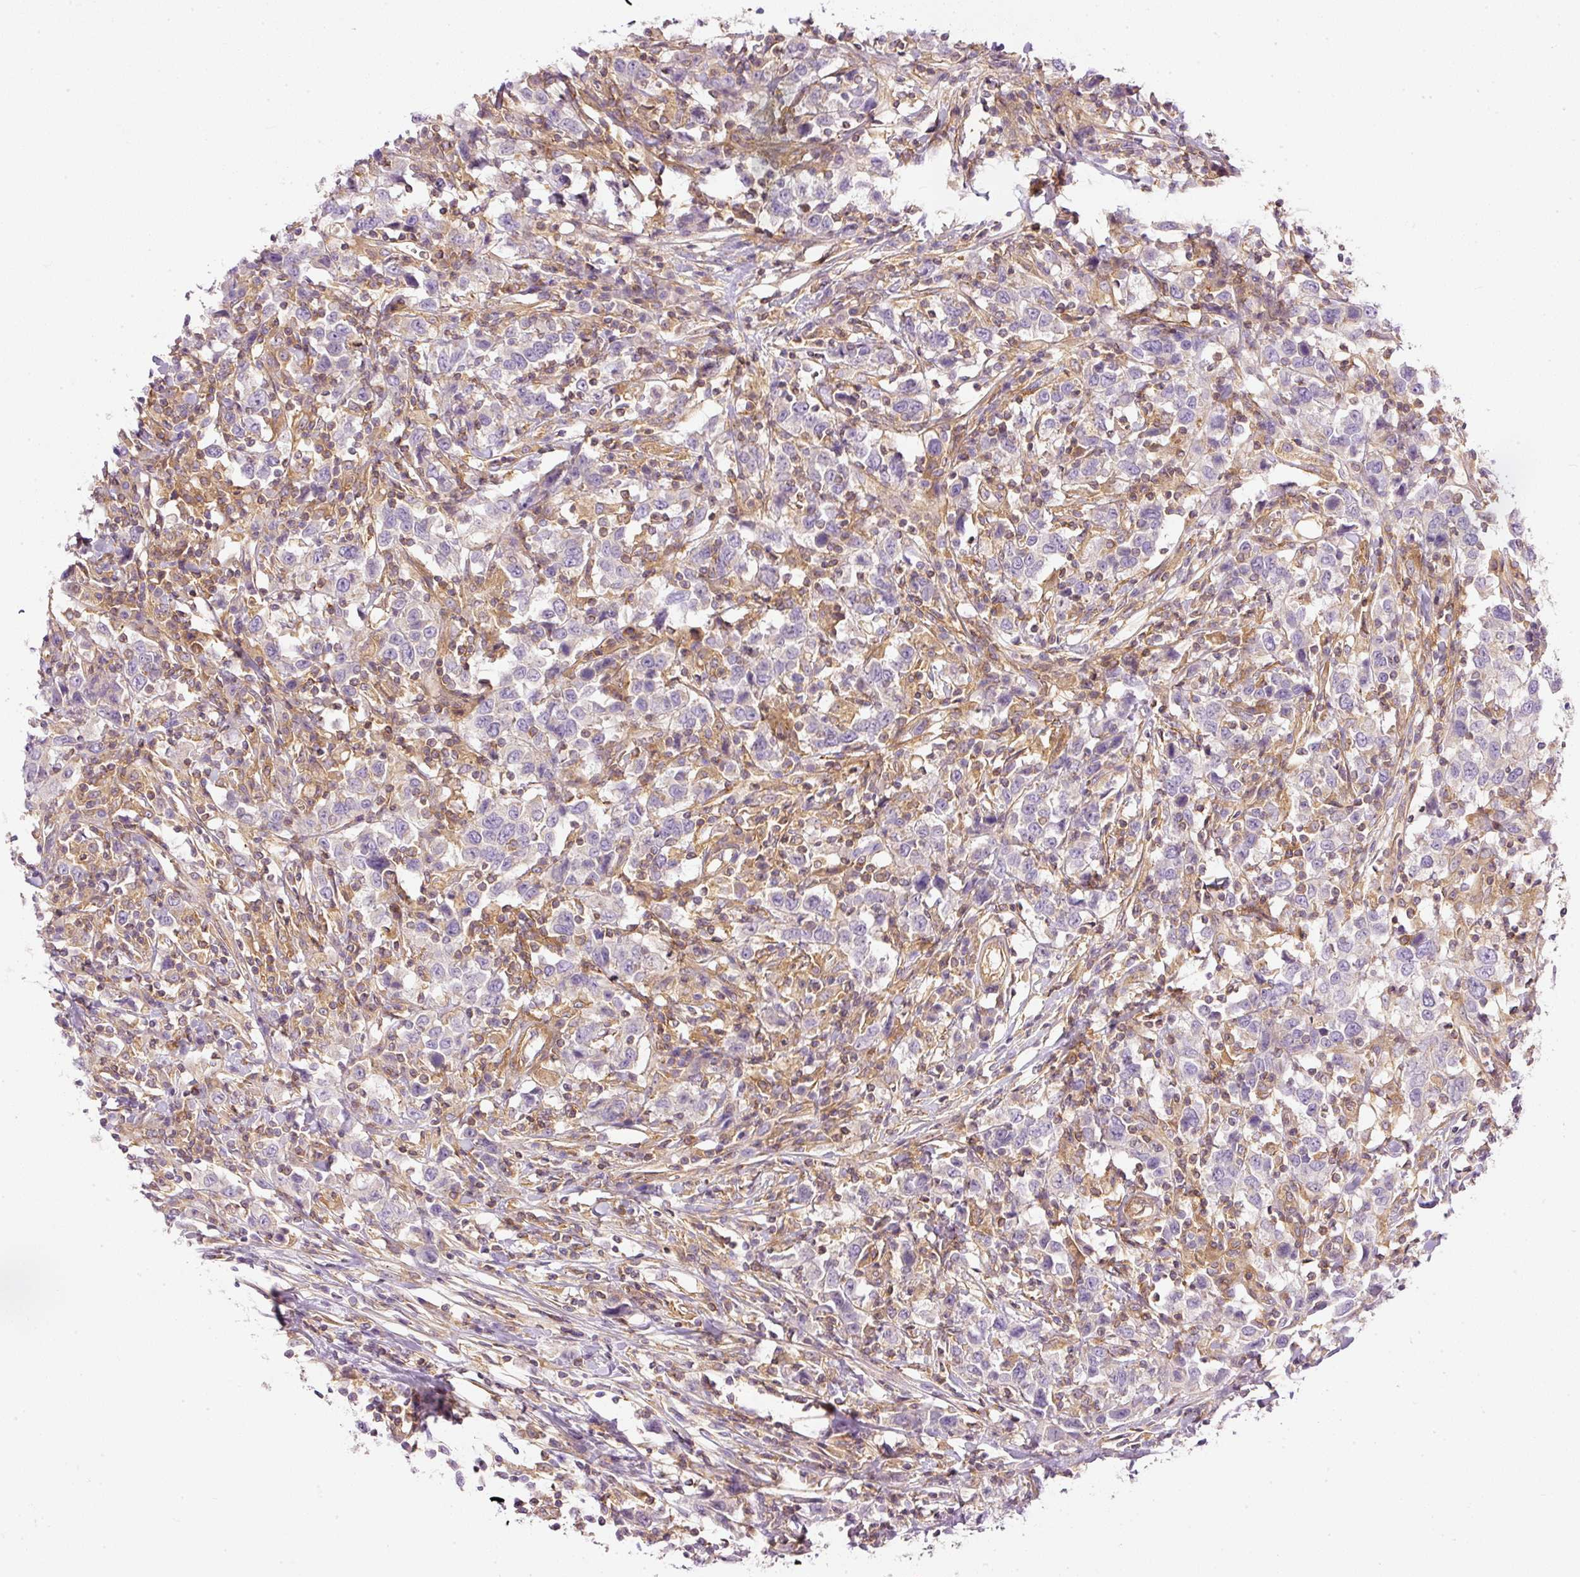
{"staining": {"intensity": "negative", "quantity": "none", "location": "none"}, "tissue": "urothelial cancer", "cell_type": "Tumor cells", "image_type": "cancer", "snomed": [{"axis": "morphology", "description": "Urothelial carcinoma, High grade"}, {"axis": "topography", "description": "Urinary bladder"}], "caption": "Urothelial cancer was stained to show a protein in brown. There is no significant expression in tumor cells.", "gene": "TBC1D2B", "patient": {"sex": "male", "age": 61}}